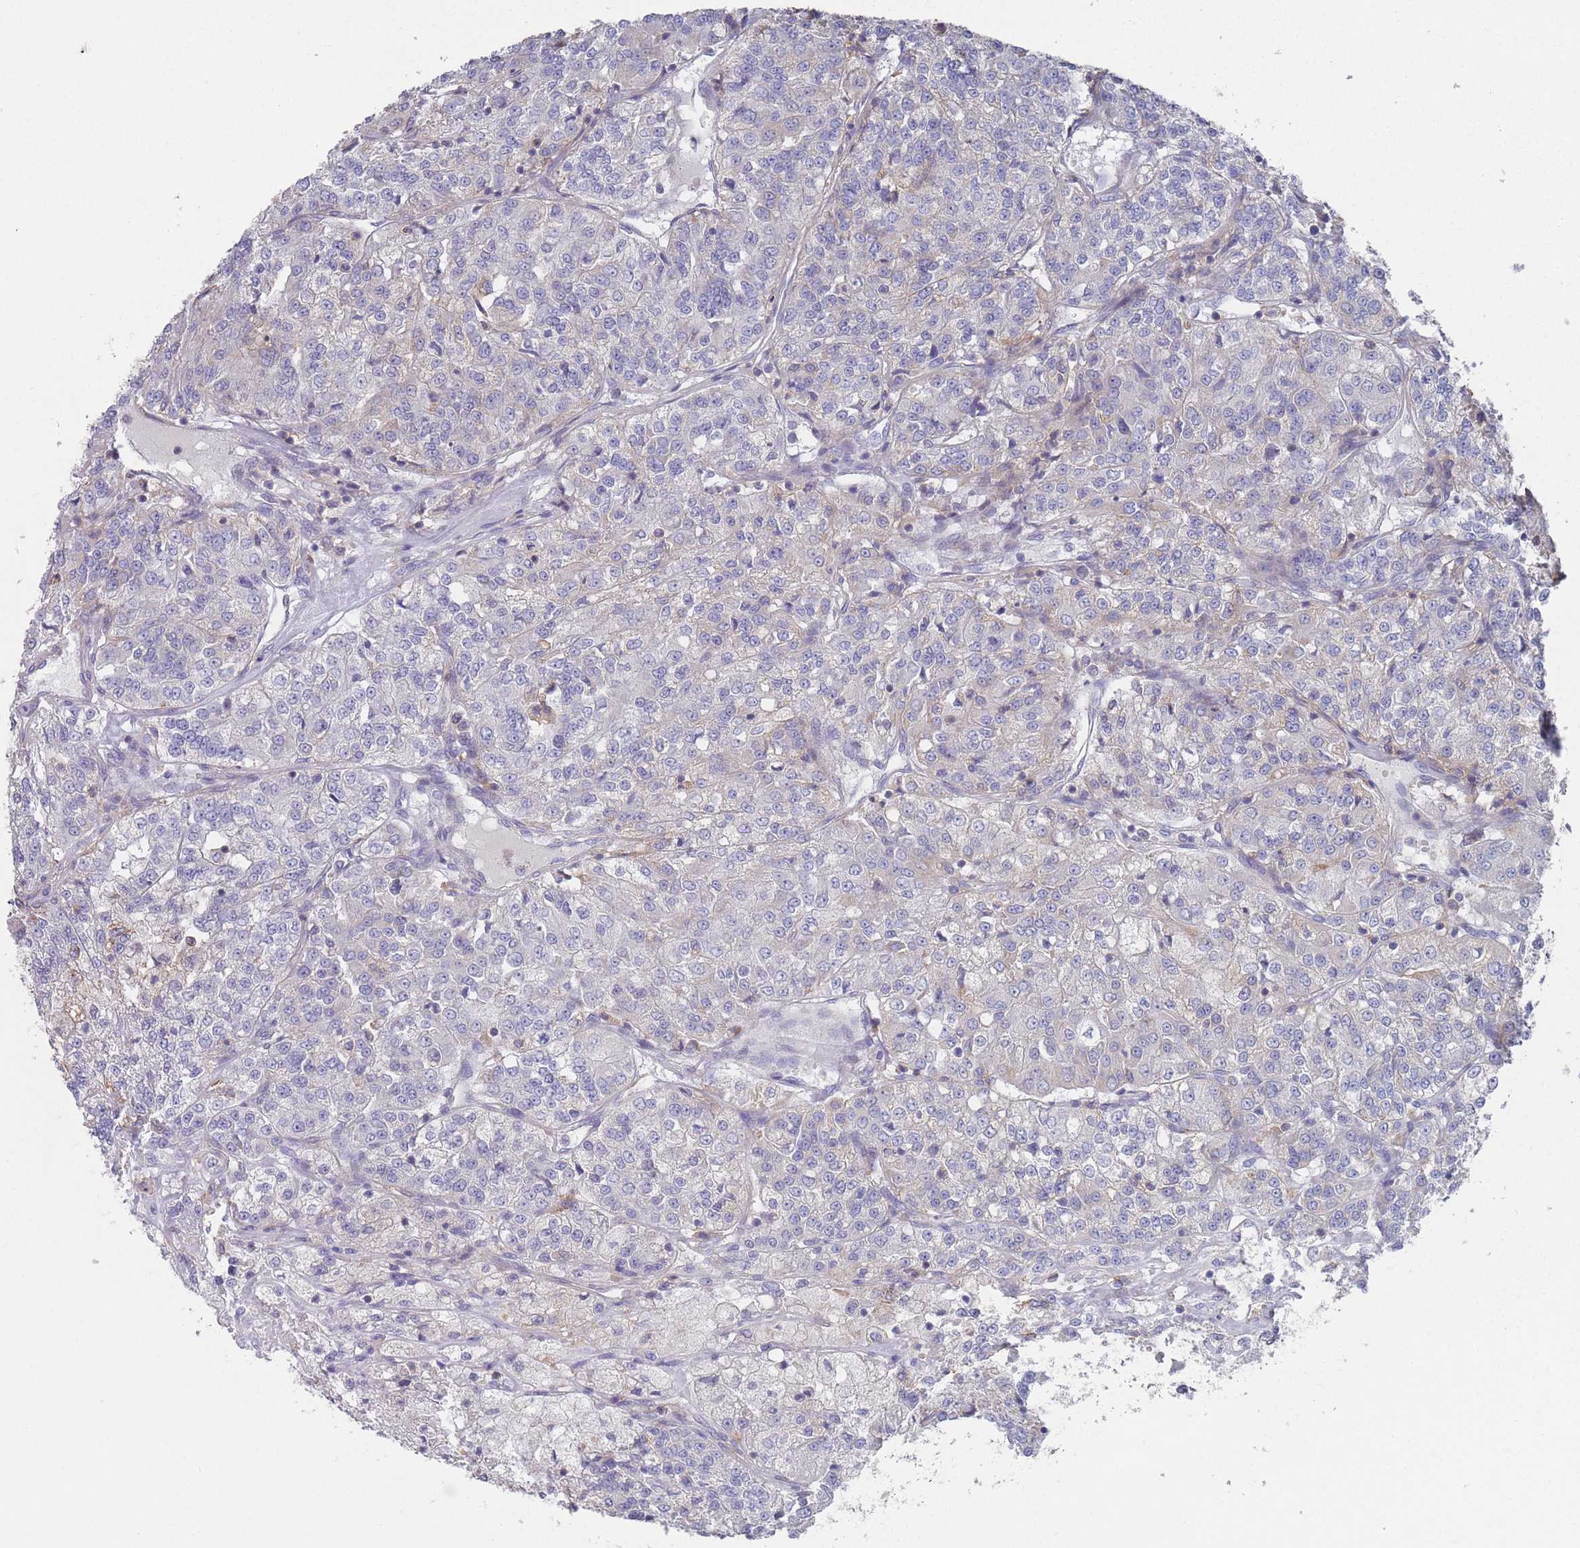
{"staining": {"intensity": "negative", "quantity": "none", "location": "none"}, "tissue": "renal cancer", "cell_type": "Tumor cells", "image_type": "cancer", "snomed": [{"axis": "morphology", "description": "Adenocarcinoma, NOS"}, {"axis": "topography", "description": "Kidney"}], "caption": "Human renal cancer stained for a protein using immunohistochemistry (IHC) demonstrates no positivity in tumor cells.", "gene": "SCCPDH", "patient": {"sex": "female", "age": 63}}